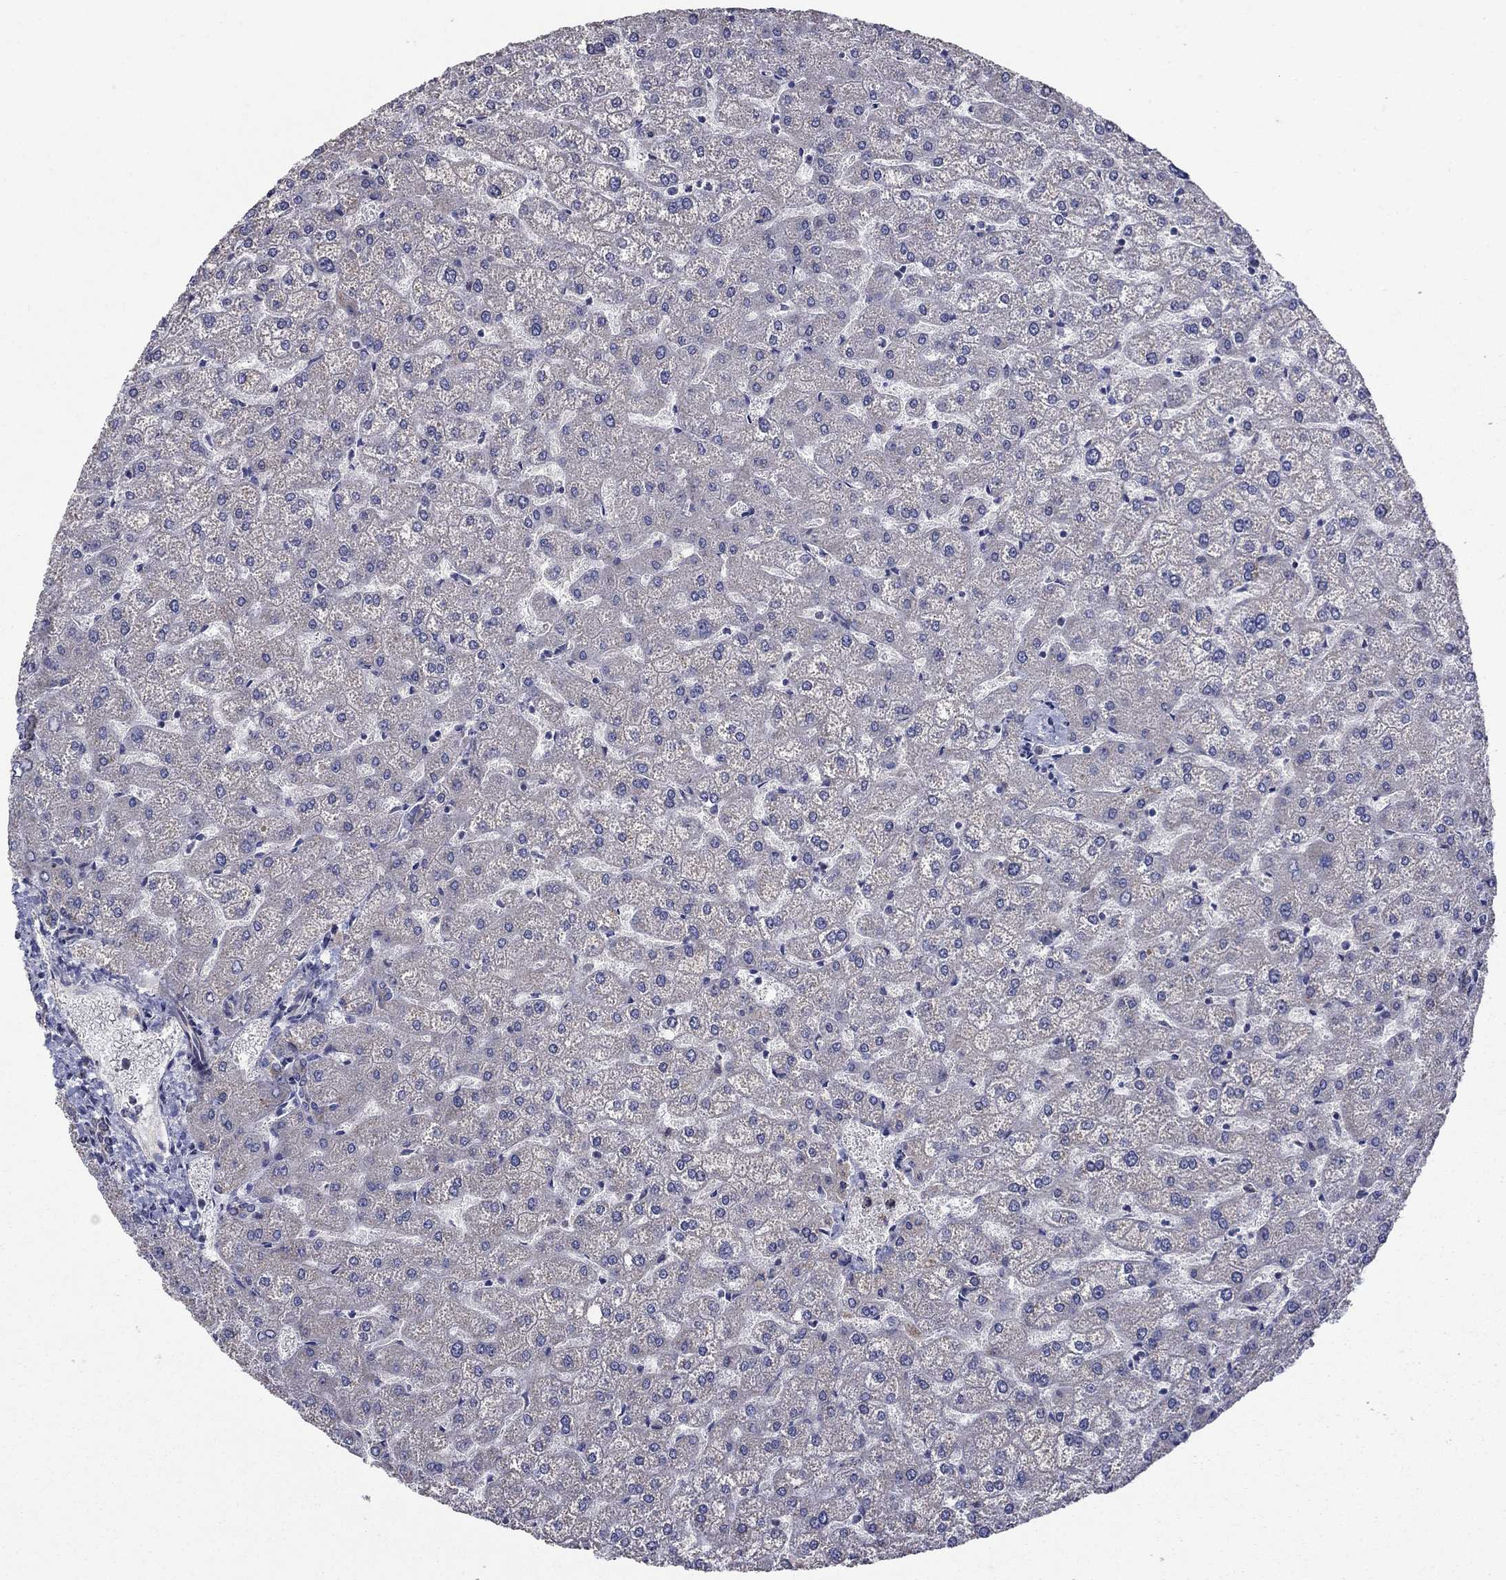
{"staining": {"intensity": "weak", "quantity": ">75%", "location": "cytoplasmic/membranous"}, "tissue": "liver", "cell_type": "Cholangiocytes", "image_type": "normal", "snomed": [{"axis": "morphology", "description": "Normal tissue, NOS"}, {"axis": "topography", "description": "Liver"}], "caption": "Brown immunohistochemical staining in normal liver reveals weak cytoplasmic/membranous expression in about >75% of cholangiocytes. (DAB = brown stain, brightfield microscopy at high magnification).", "gene": "SLC7A1", "patient": {"sex": "female", "age": 32}}